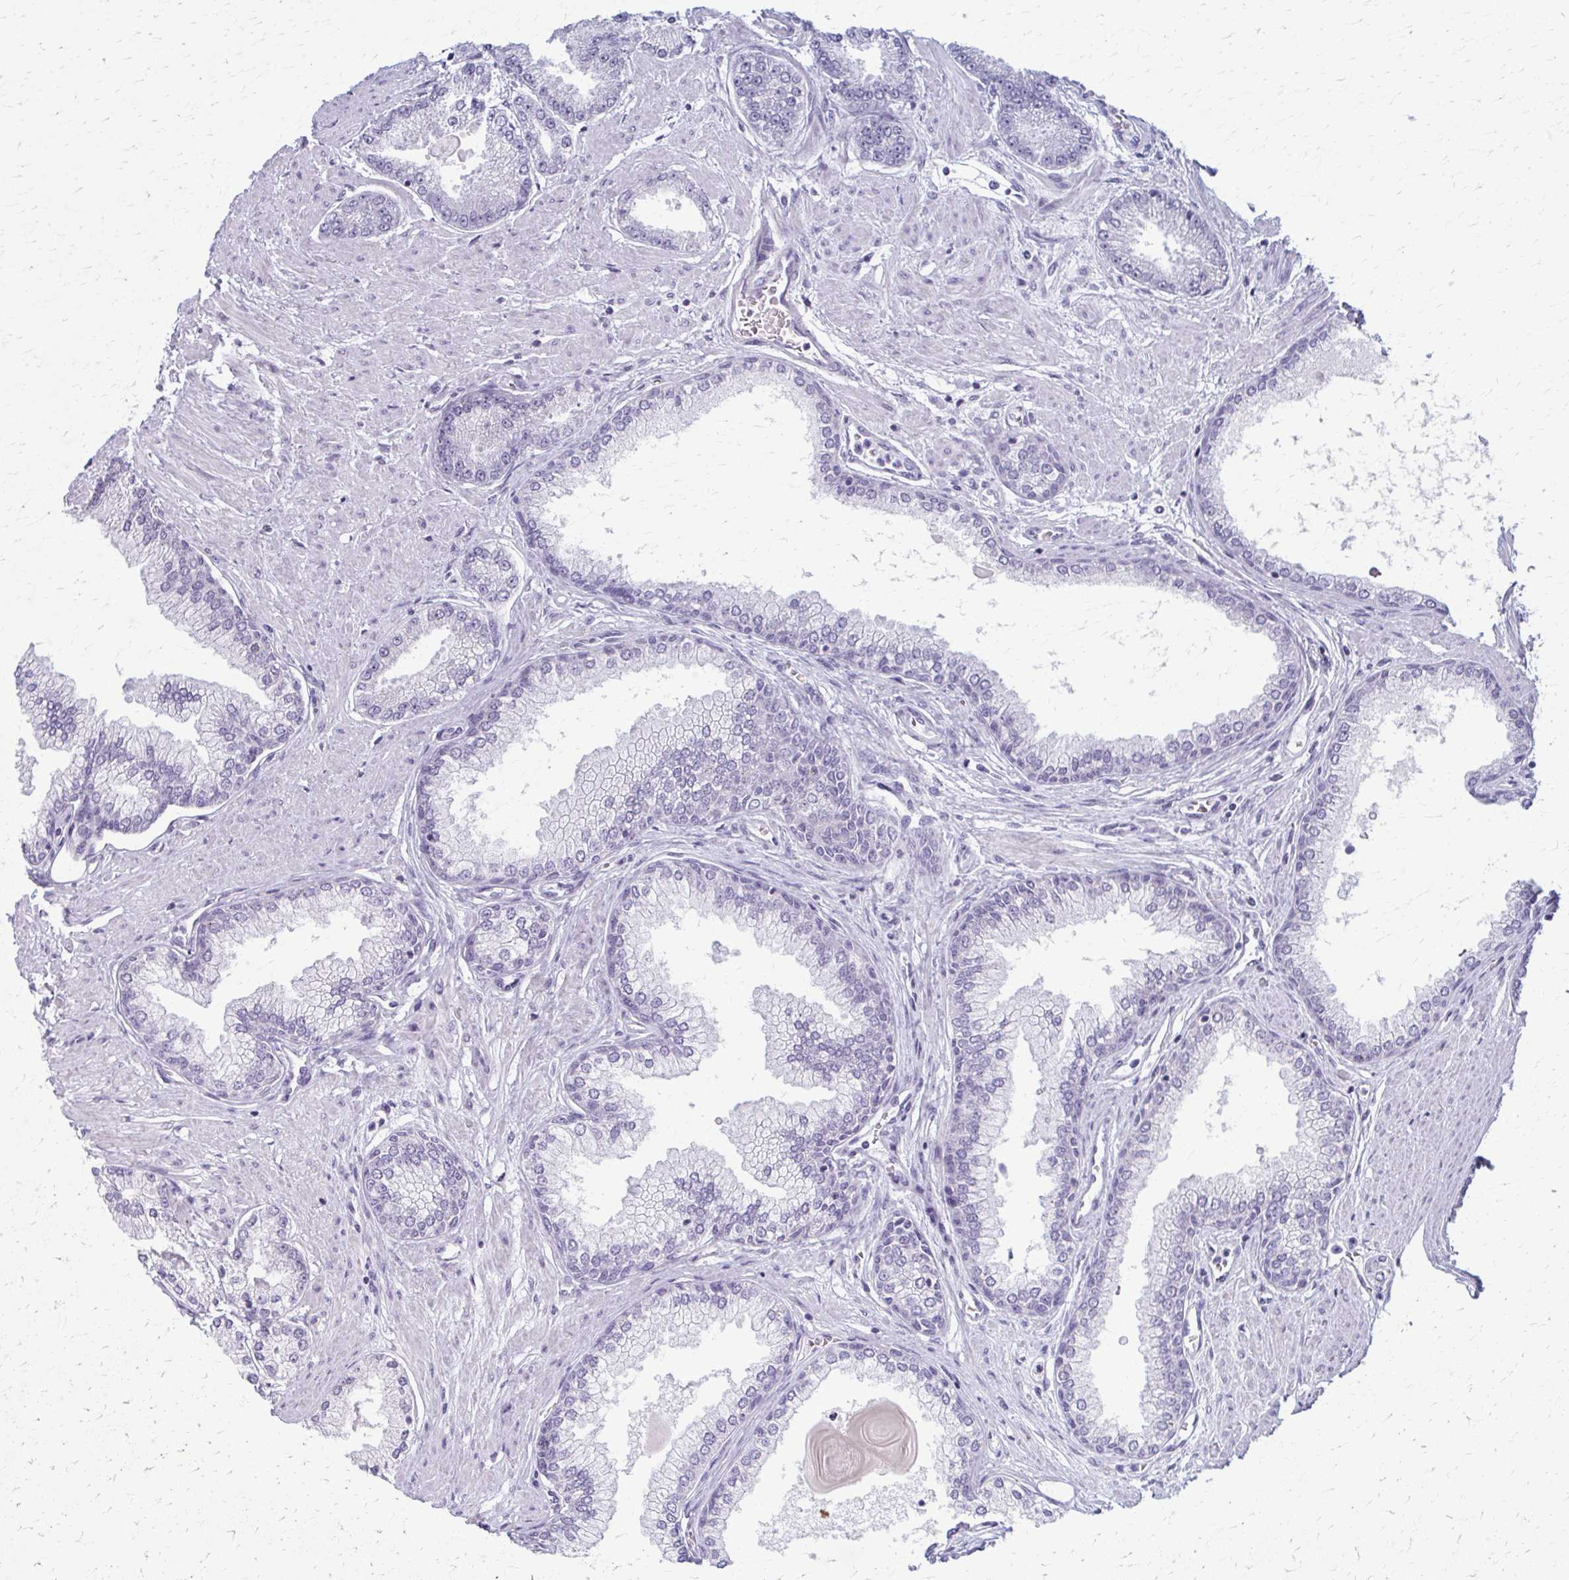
{"staining": {"intensity": "negative", "quantity": "none", "location": "none"}, "tissue": "prostate cancer", "cell_type": "Tumor cells", "image_type": "cancer", "snomed": [{"axis": "morphology", "description": "Adenocarcinoma, Low grade"}, {"axis": "topography", "description": "Prostate"}], "caption": "Immunohistochemical staining of human prostate low-grade adenocarcinoma demonstrates no significant staining in tumor cells.", "gene": "LDLRAP1", "patient": {"sex": "male", "age": 67}}